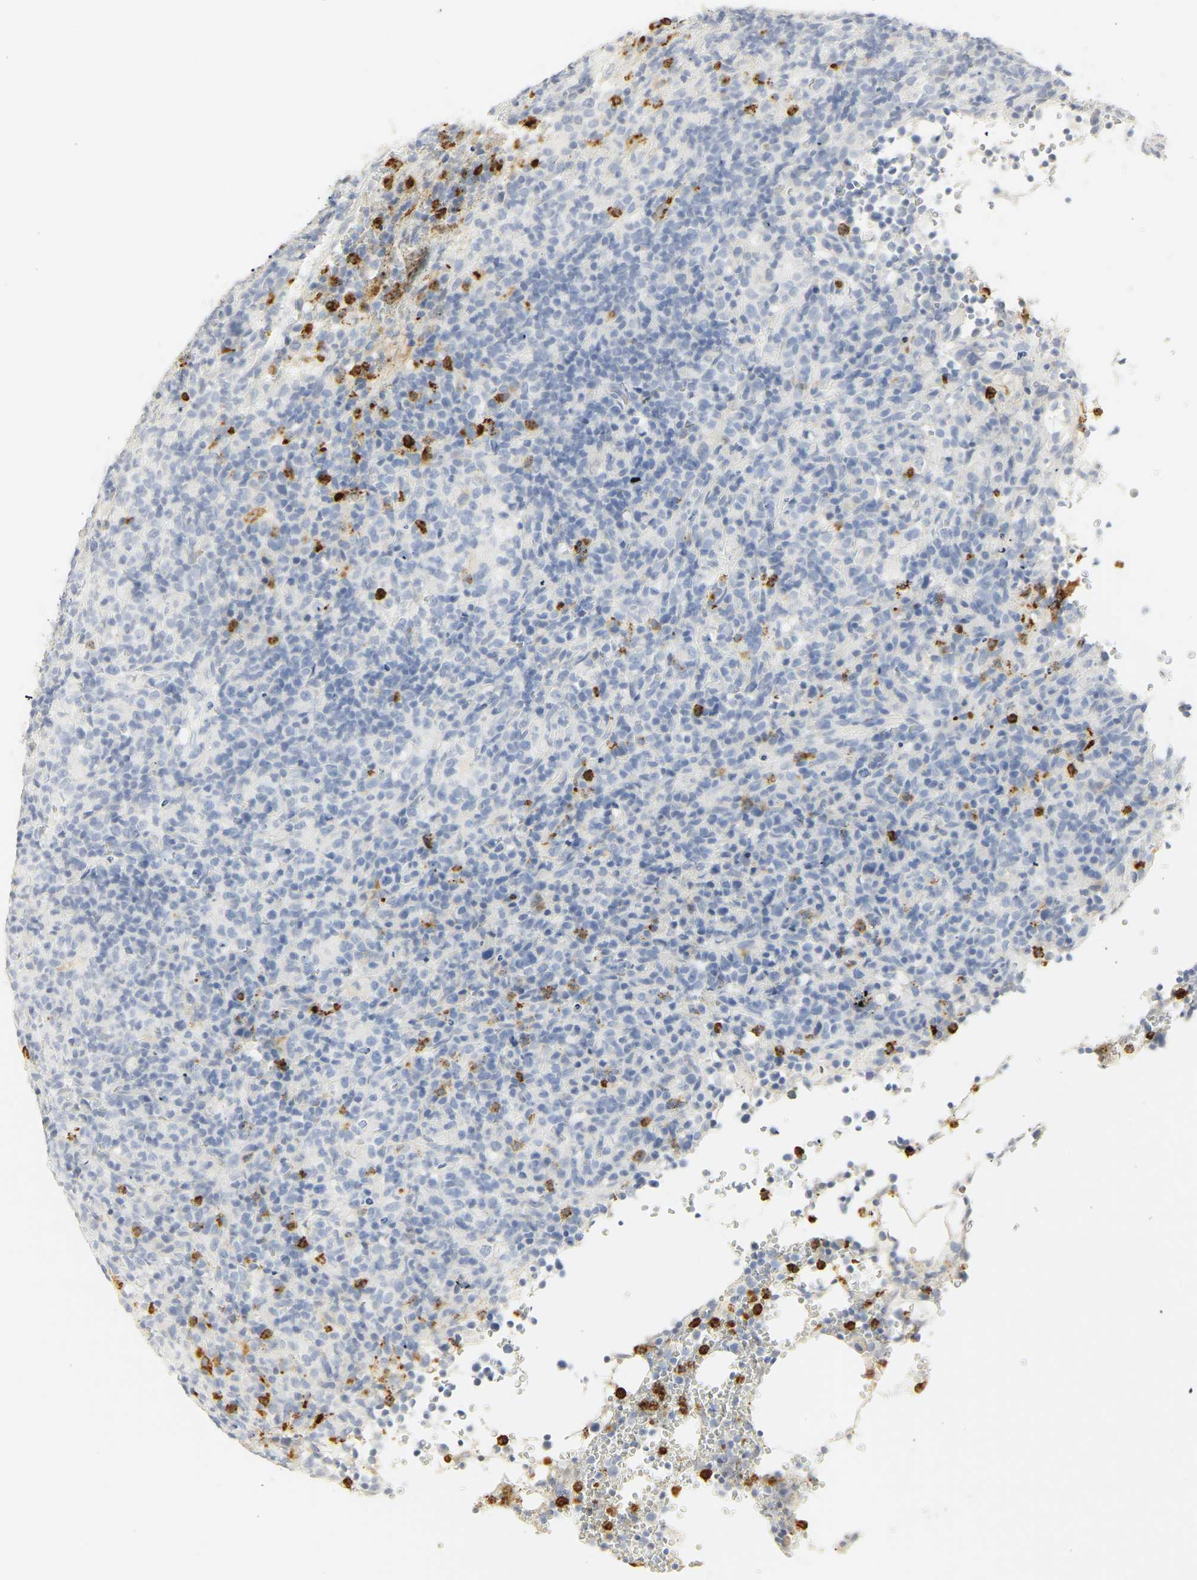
{"staining": {"intensity": "negative", "quantity": "none", "location": "none"}, "tissue": "lymphoma", "cell_type": "Tumor cells", "image_type": "cancer", "snomed": [{"axis": "morphology", "description": "Malignant lymphoma, non-Hodgkin's type, High grade"}, {"axis": "topography", "description": "Lymph node"}], "caption": "High power microscopy image of an immunohistochemistry (IHC) histopathology image of malignant lymphoma, non-Hodgkin's type (high-grade), revealing no significant staining in tumor cells.", "gene": "MPO", "patient": {"sex": "female", "age": 76}}